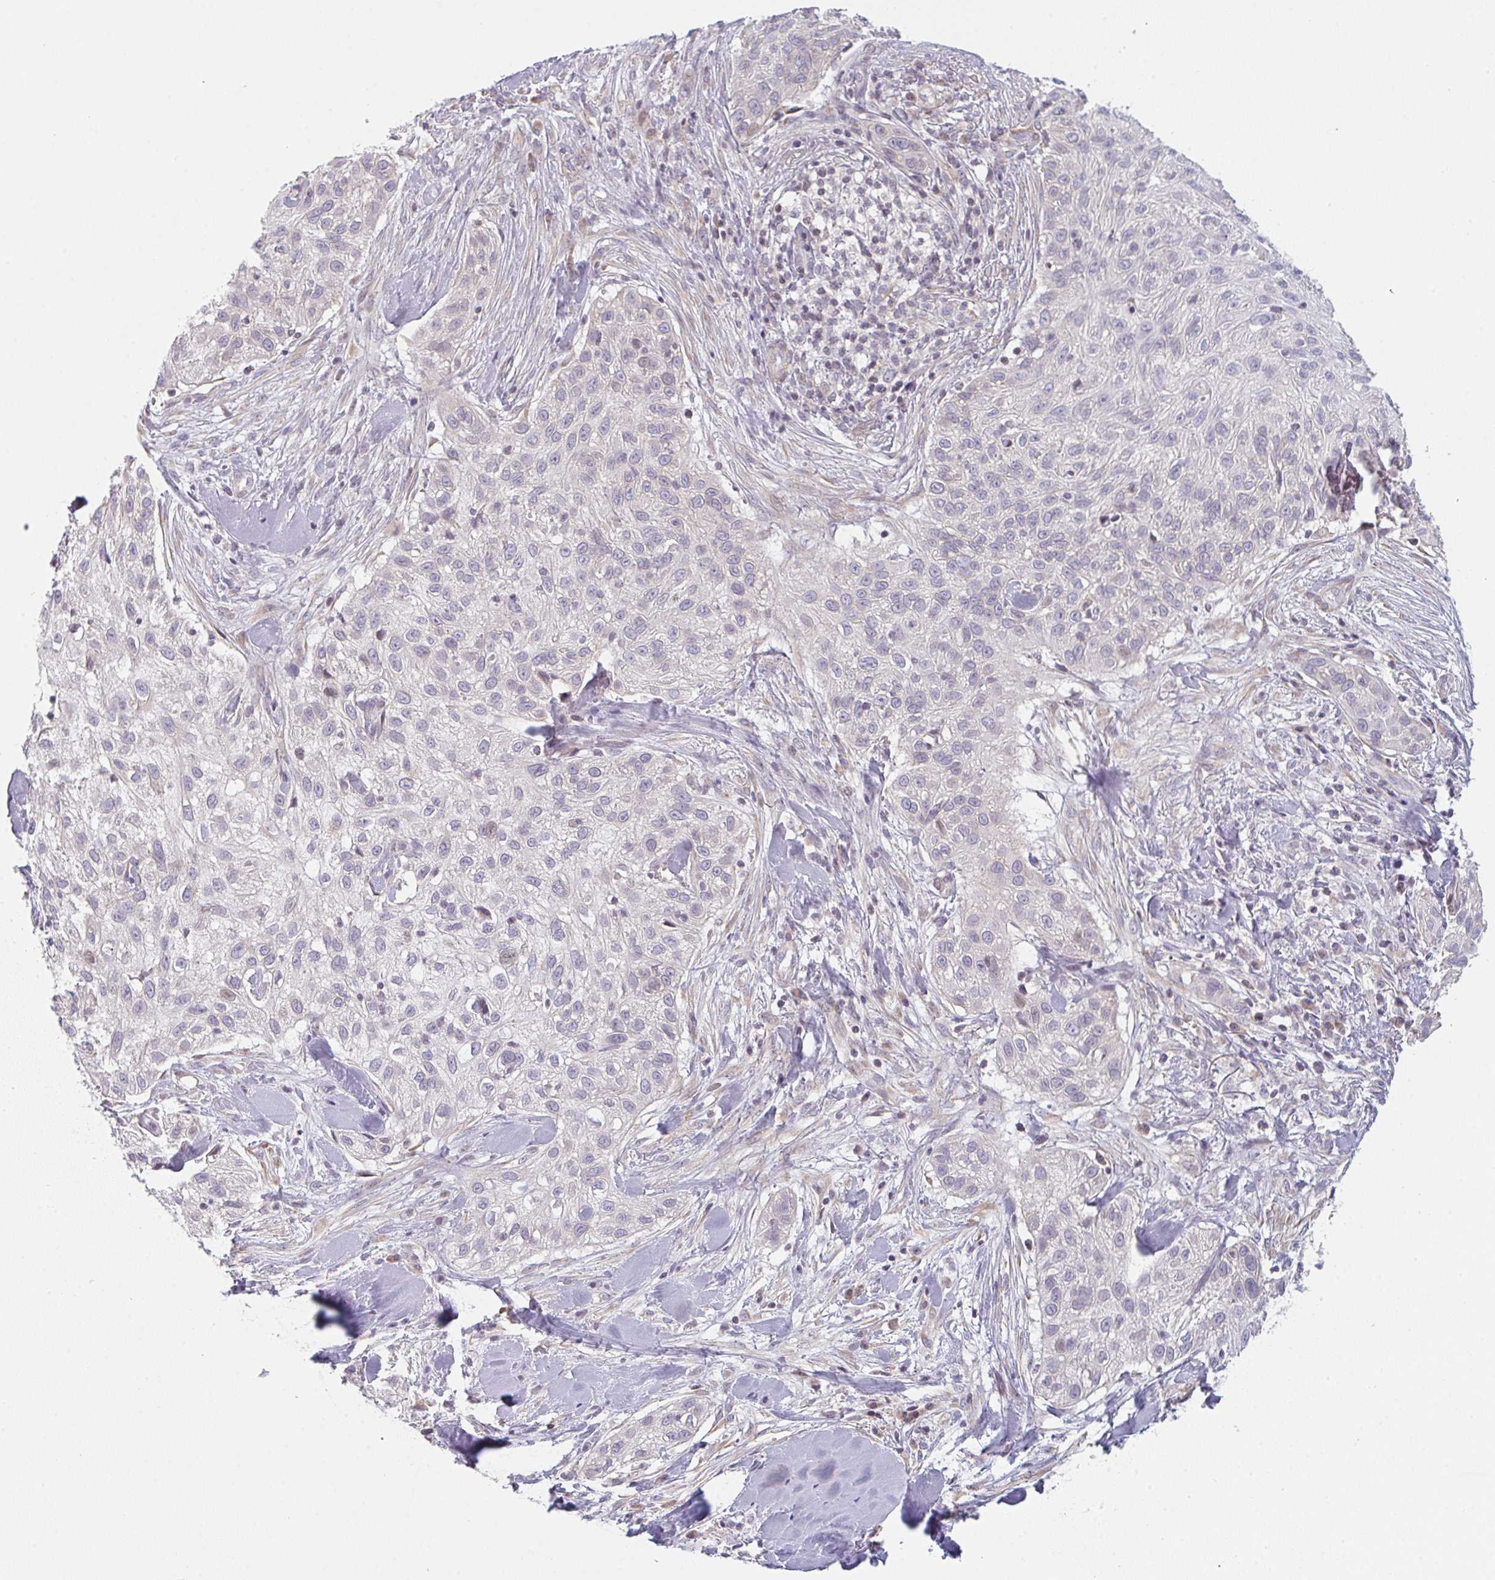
{"staining": {"intensity": "weak", "quantity": "<25%", "location": "cytoplasmic/membranous"}, "tissue": "skin cancer", "cell_type": "Tumor cells", "image_type": "cancer", "snomed": [{"axis": "morphology", "description": "Squamous cell carcinoma, NOS"}, {"axis": "topography", "description": "Skin"}], "caption": "Protein analysis of squamous cell carcinoma (skin) shows no significant staining in tumor cells.", "gene": "TMEM237", "patient": {"sex": "male", "age": 82}}